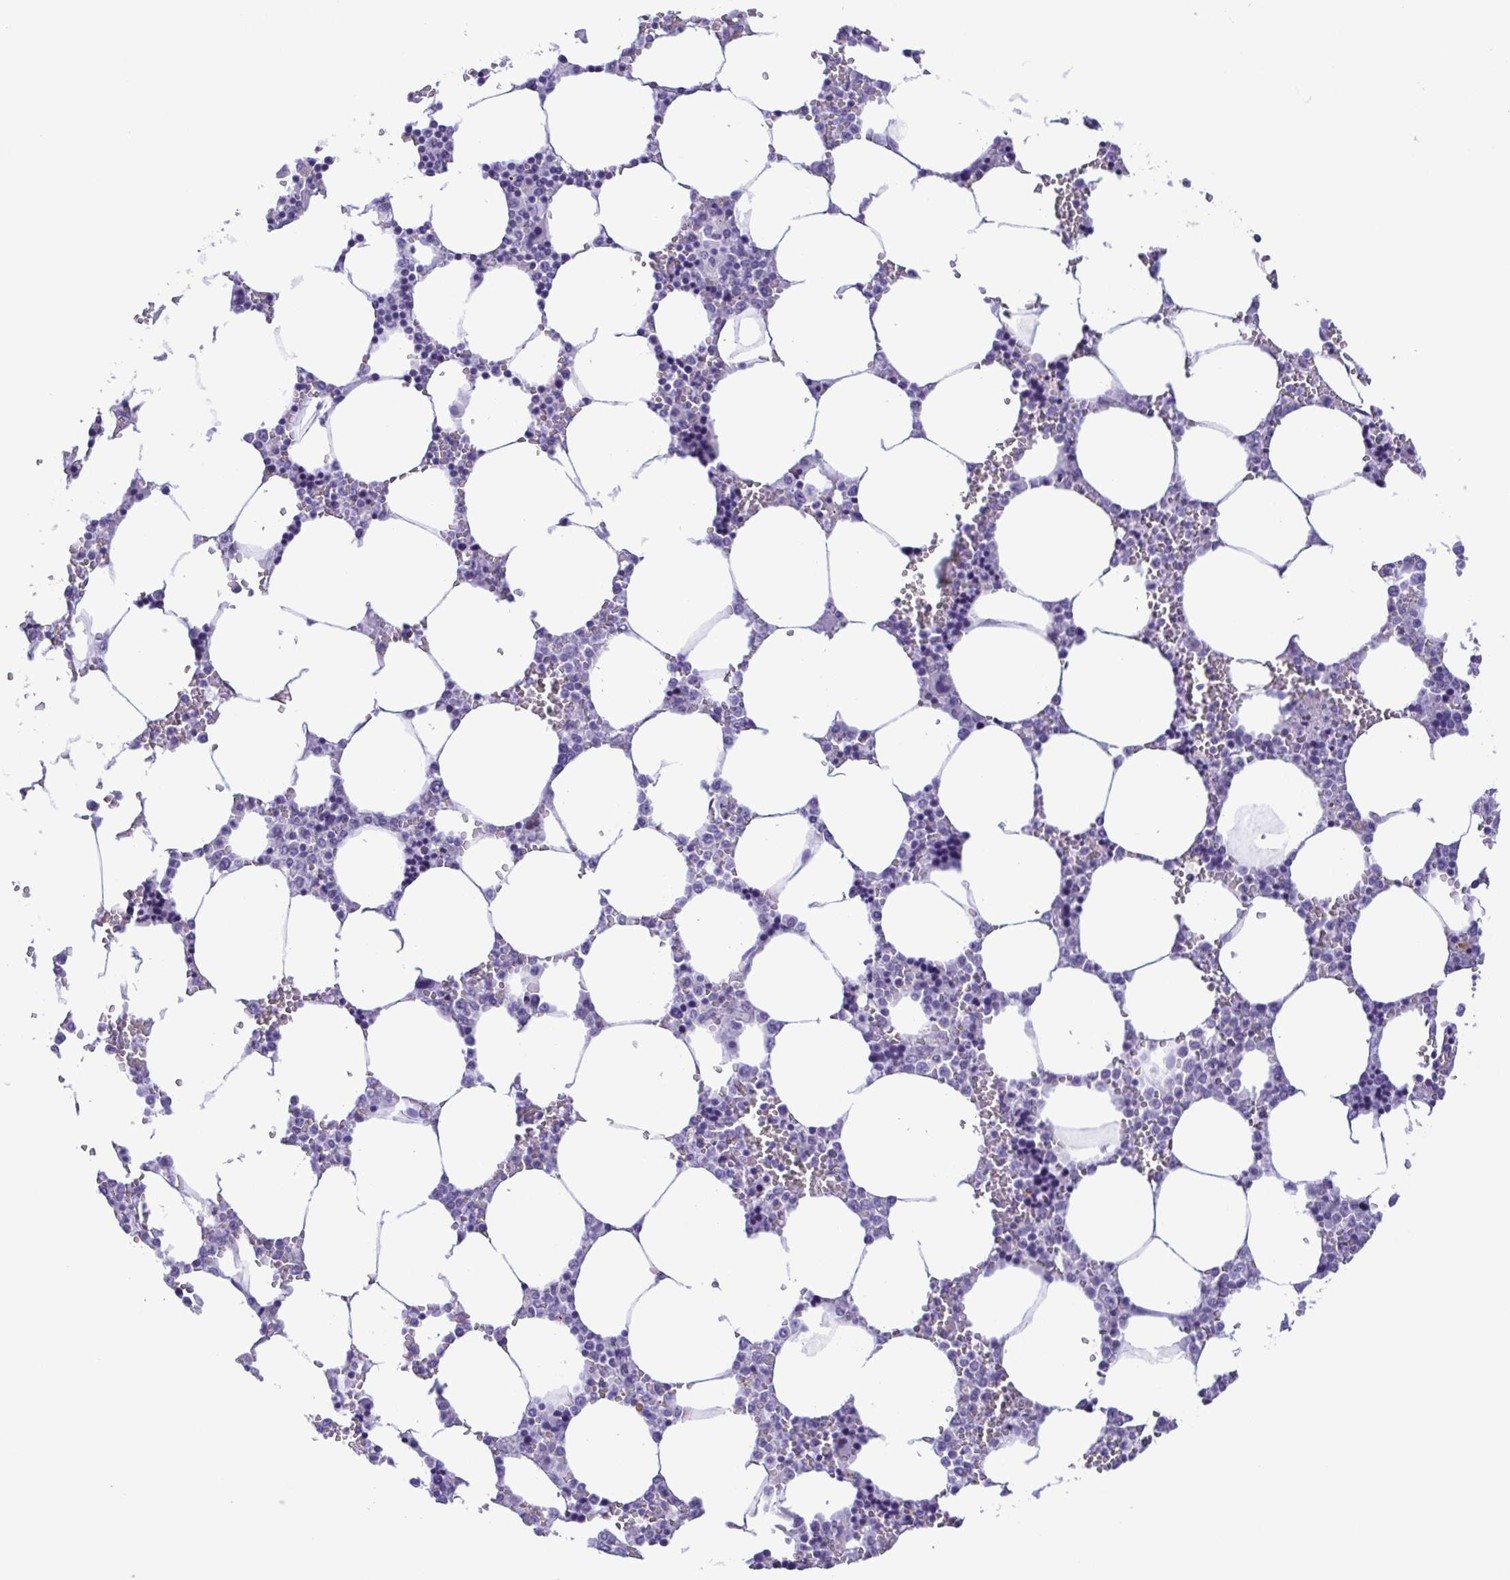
{"staining": {"intensity": "negative", "quantity": "none", "location": "none"}, "tissue": "bone marrow", "cell_type": "Hematopoietic cells", "image_type": "normal", "snomed": [{"axis": "morphology", "description": "Normal tissue, NOS"}, {"axis": "topography", "description": "Bone marrow"}], "caption": "The histopathology image reveals no significant expression in hematopoietic cells of bone marrow.", "gene": "OVGP1", "patient": {"sex": "male", "age": 64}}